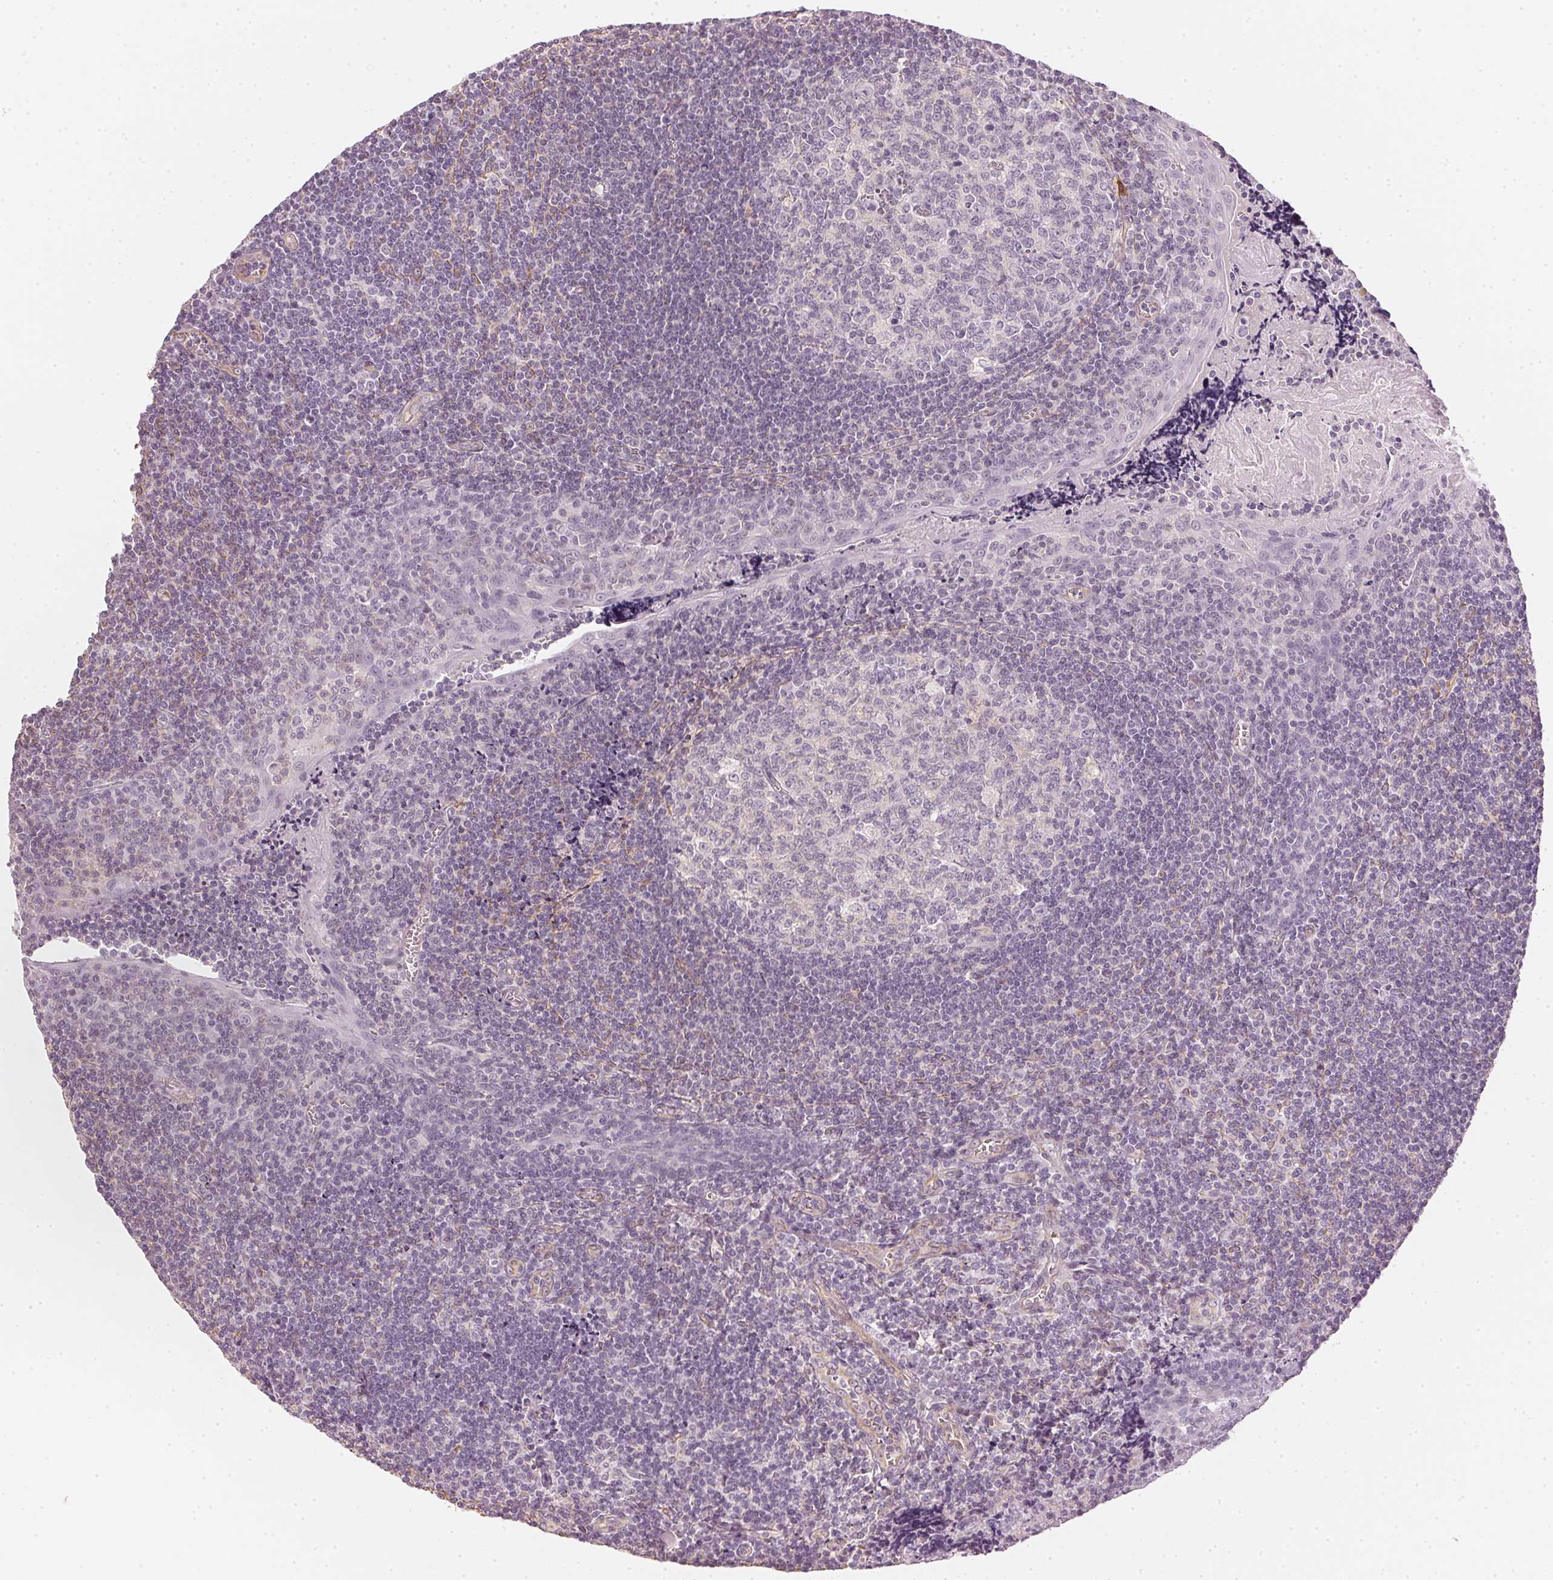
{"staining": {"intensity": "negative", "quantity": "none", "location": "none"}, "tissue": "tonsil", "cell_type": "Germinal center cells", "image_type": "normal", "snomed": [{"axis": "morphology", "description": "Normal tissue, NOS"}, {"axis": "morphology", "description": "Inflammation, NOS"}, {"axis": "topography", "description": "Tonsil"}], "caption": "Immunohistochemistry of normal human tonsil shows no expression in germinal center cells. Brightfield microscopy of immunohistochemistry stained with DAB (3,3'-diaminobenzidine) (brown) and hematoxylin (blue), captured at high magnification.", "gene": "APLP1", "patient": {"sex": "female", "age": 31}}